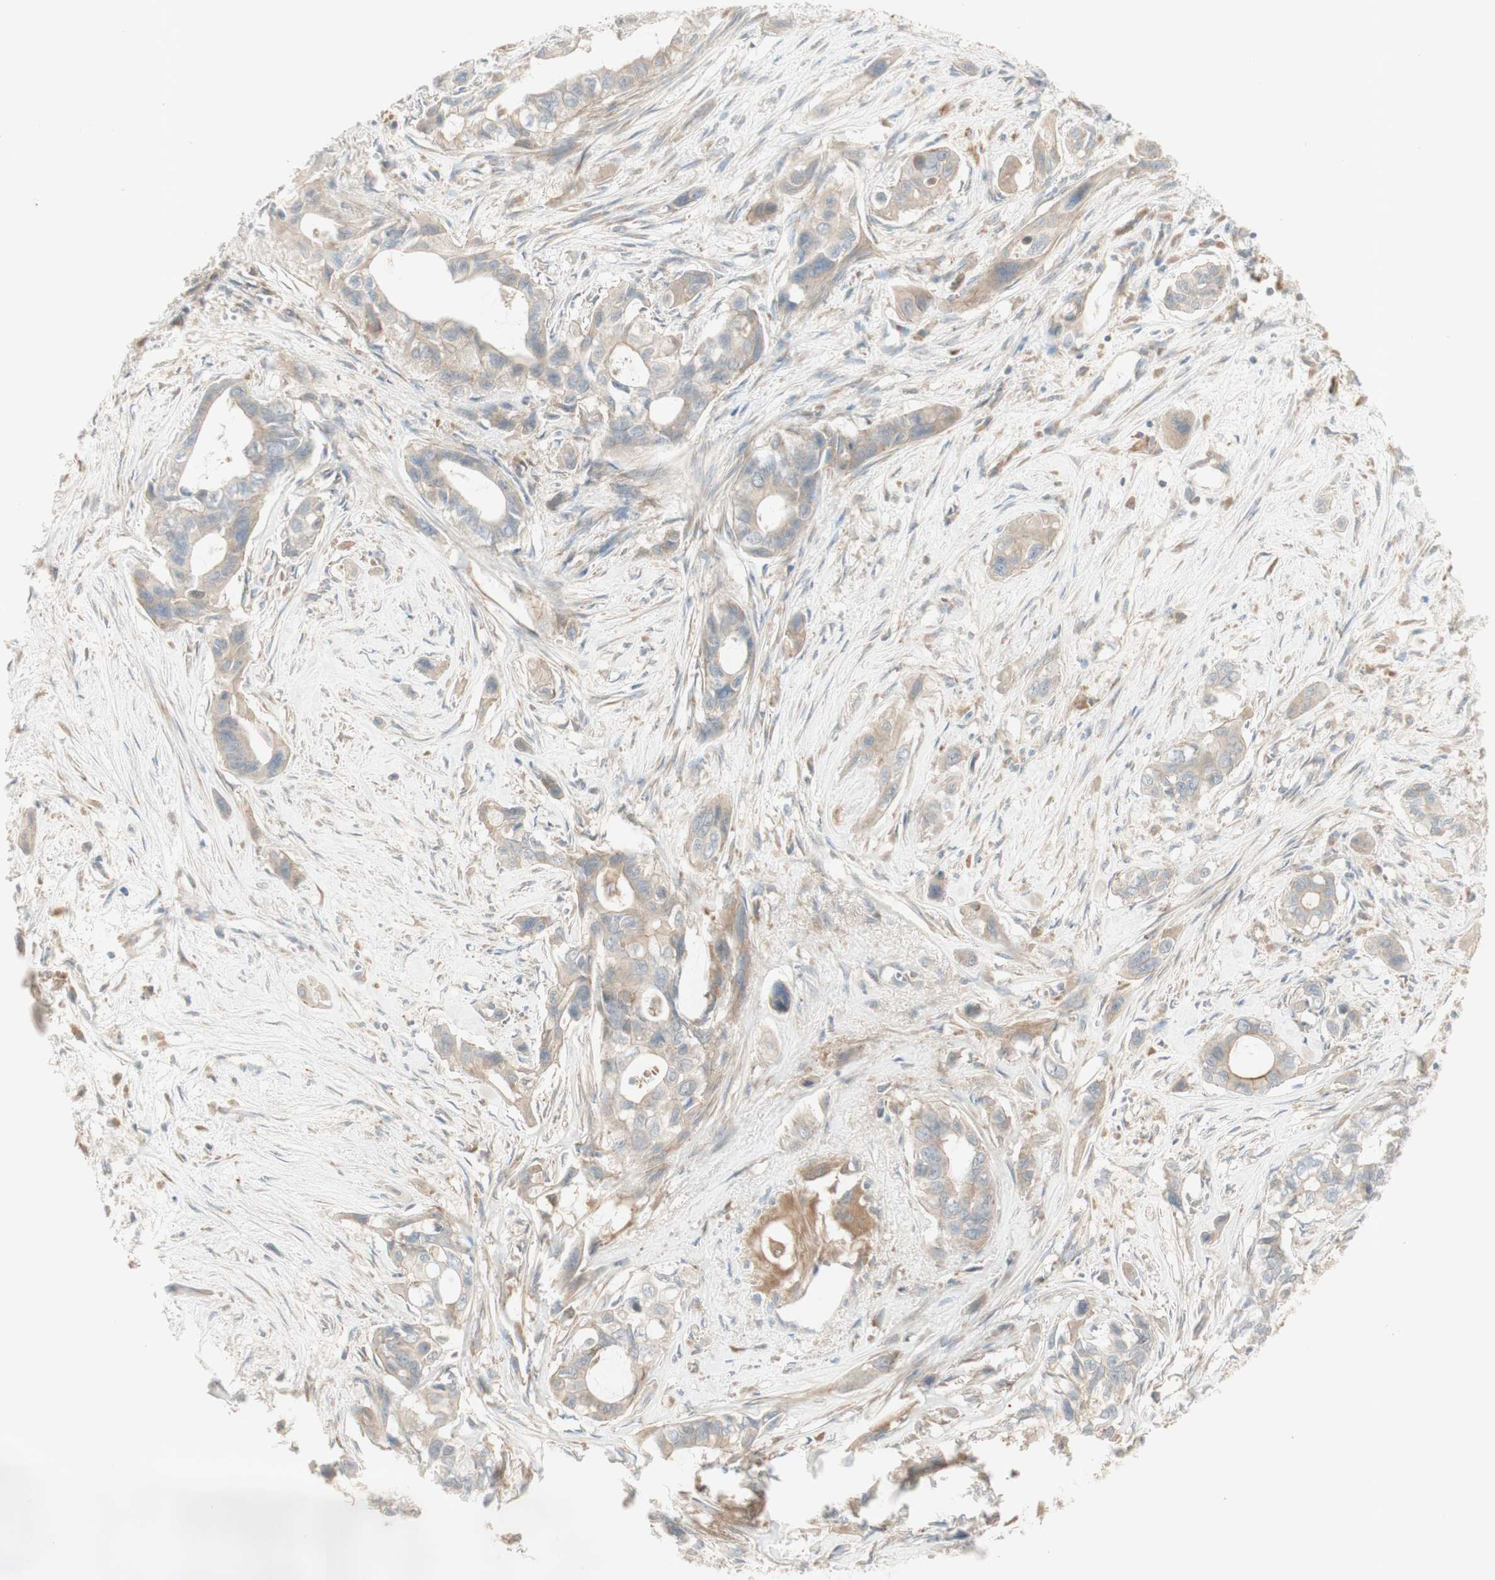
{"staining": {"intensity": "weak", "quantity": ">75%", "location": "cytoplasmic/membranous"}, "tissue": "pancreatic cancer", "cell_type": "Tumor cells", "image_type": "cancer", "snomed": [{"axis": "morphology", "description": "Adenocarcinoma, NOS"}, {"axis": "topography", "description": "Pancreas"}], "caption": "This histopathology image shows pancreatic cancer stained with immunohistochemistry (IHC) to label a protein in brown. The cytoplasmic/membranous of tumor cells show weak positivity for the protein. Nuclei are counter-stained blue.", "gene": "PTGER4", "patient": {"sex": "male", "age": 73}}